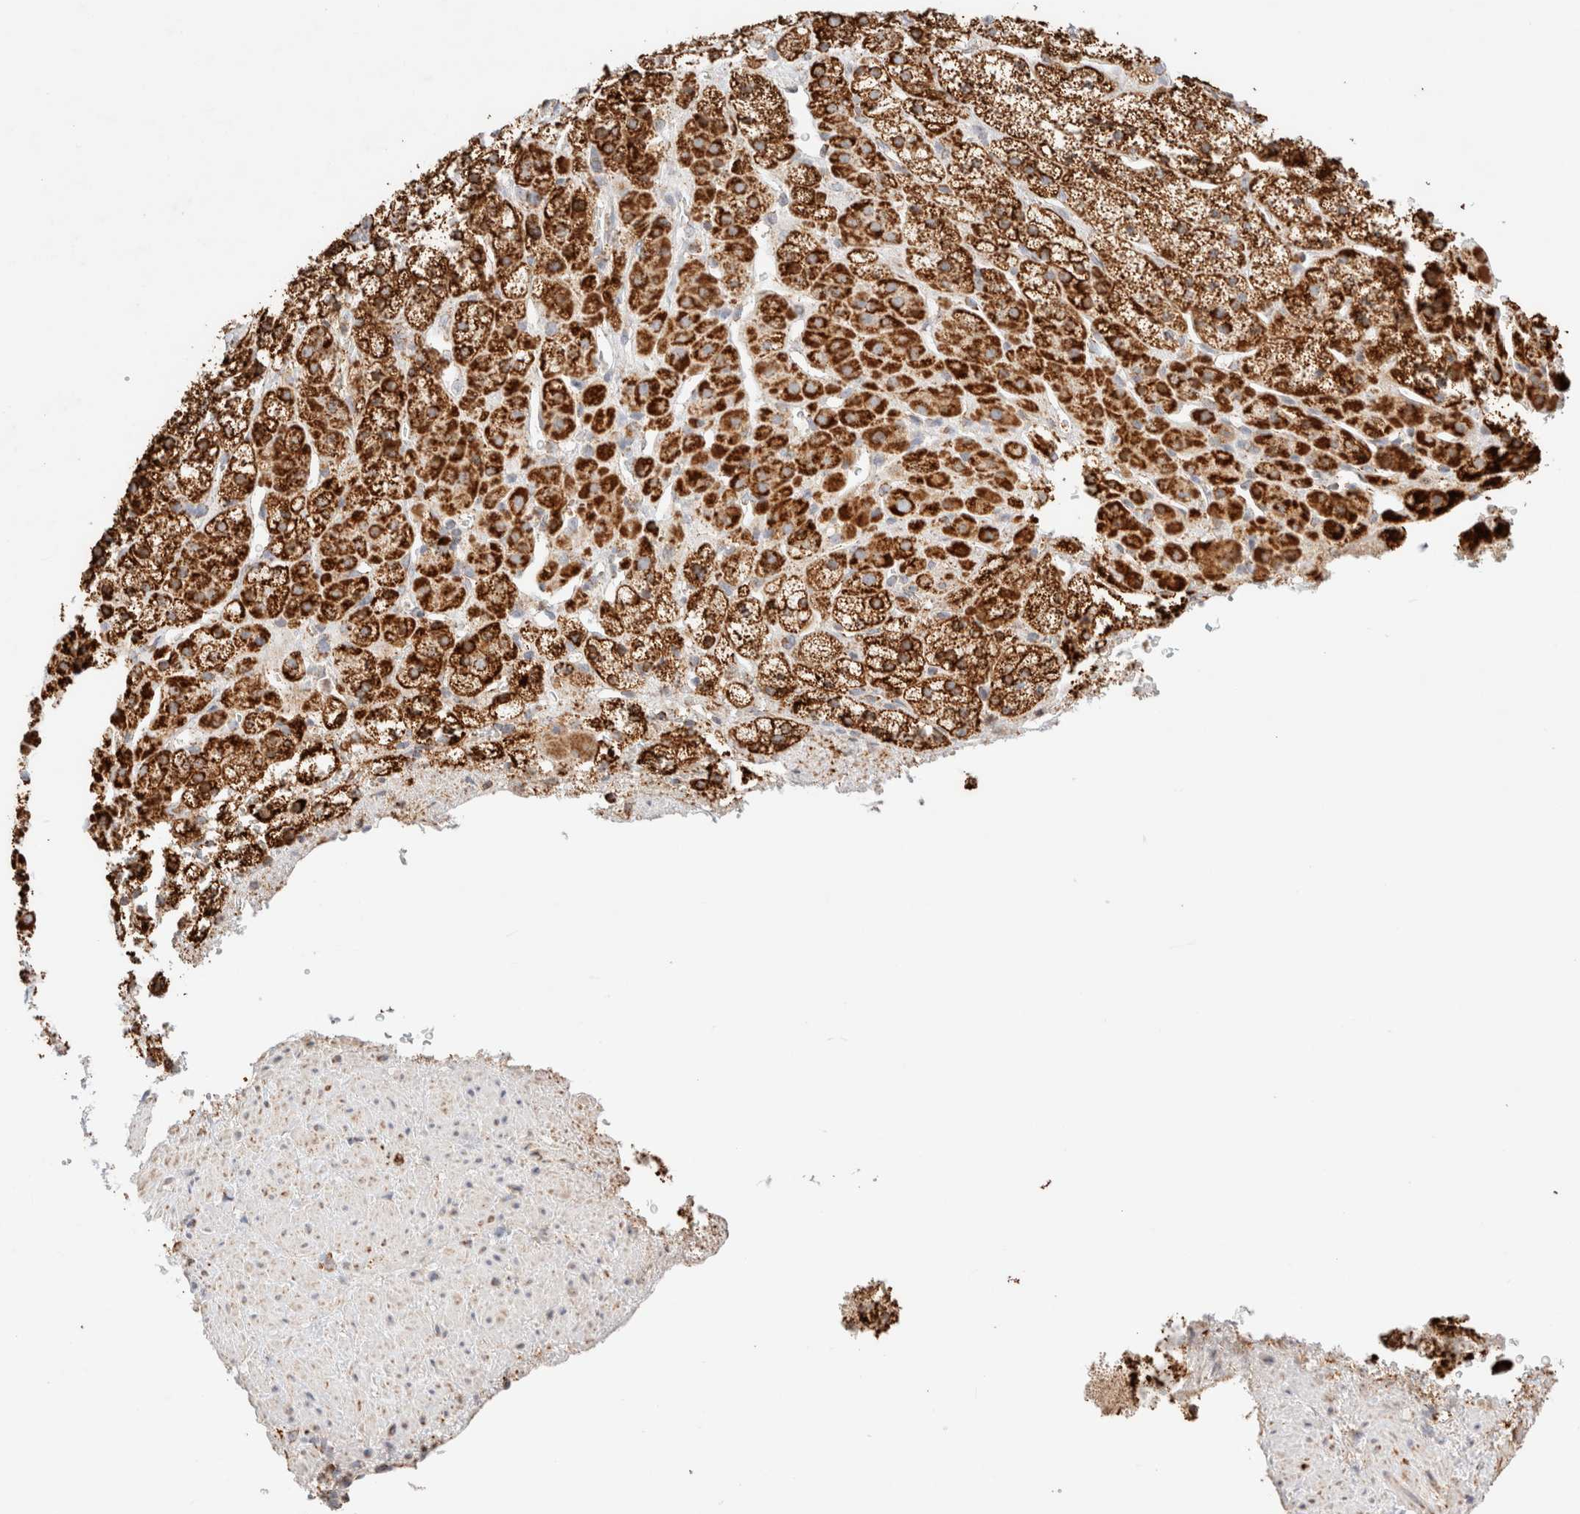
{"staining": {"intensity": "strong", "quantity": ">75%", "location": "cytoplasmic/membranous"}, "tissue": "adrenal gland", "cell_type": "Glandular cells", "image_type": "normal", "snomed": [{"axis": "morphology", "description": "Normal tissue, NOS"}, {"axis": "topography", "description": "Adrenal gland"}], "caption": "Protein positivity by immunohistochemistry reveals strong cytoplasmic/membranous staining in approximately >75% of glandular cells in benign adrenal gland.", "gene": "PHB2", "patient": {"sex": "male", "age": 56}}